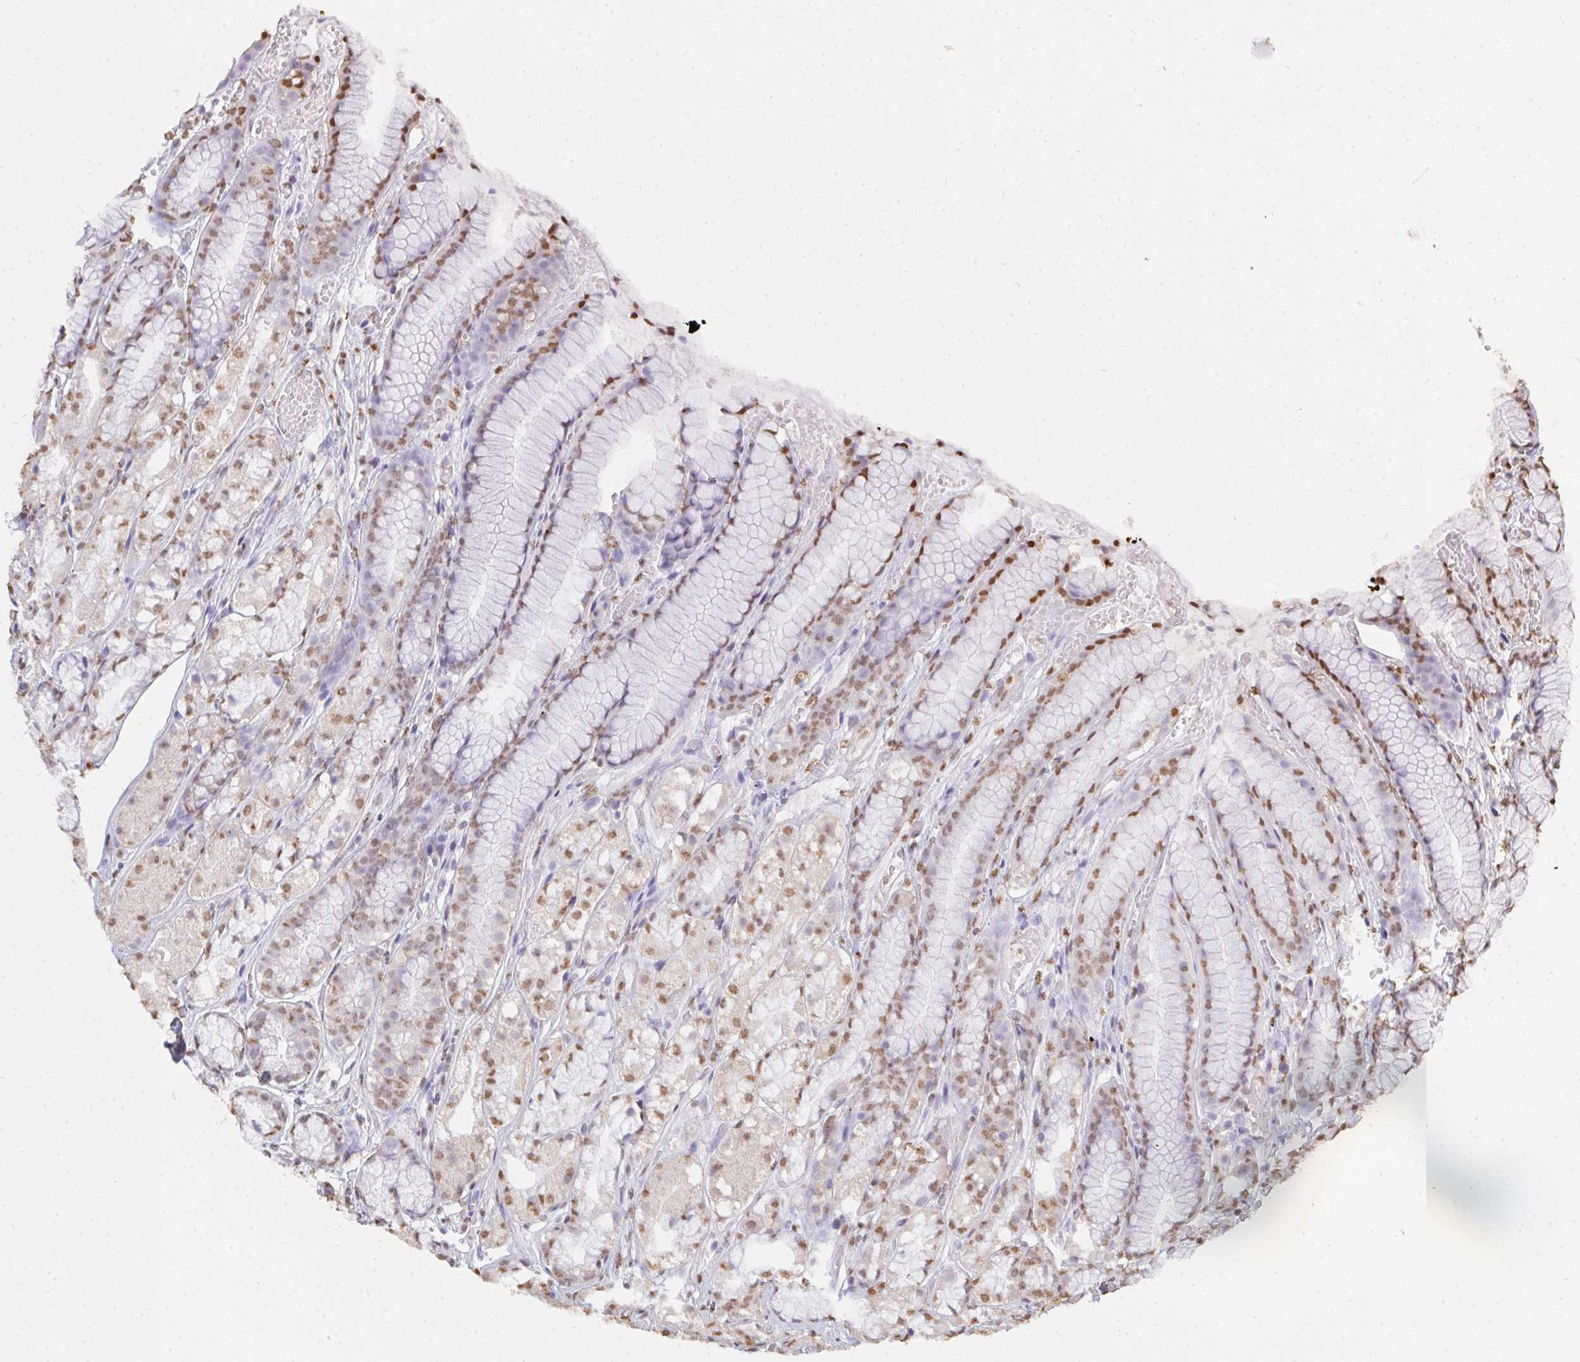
{"staining": {"intensity": "moderate", "quantity": "25%-75%", "location": "nuclear"}, "tissue": "stomach", "cell_type": "Glandular cells", "image_type": "normal", "snomed": [{"axis": "morphology", "description": "Normal tissue, NOS"}, {"axis": "topography", "description": "Smooth muscle"}, {"axis": "topography", "description": "Stomach"}], "caption": "Immunohistochemical staining of unremarkable human stomach exhibits medium levels of moderate nuclear staining in approximately 25%-75% of glandular cells. The protein of interest is stained brown, and the nuclei are stained in blue (DAB IHC with brightfield microscopy, high magnification).", "gene": "SEMA6B", "patient": {"sex": "male", "age": 70}}